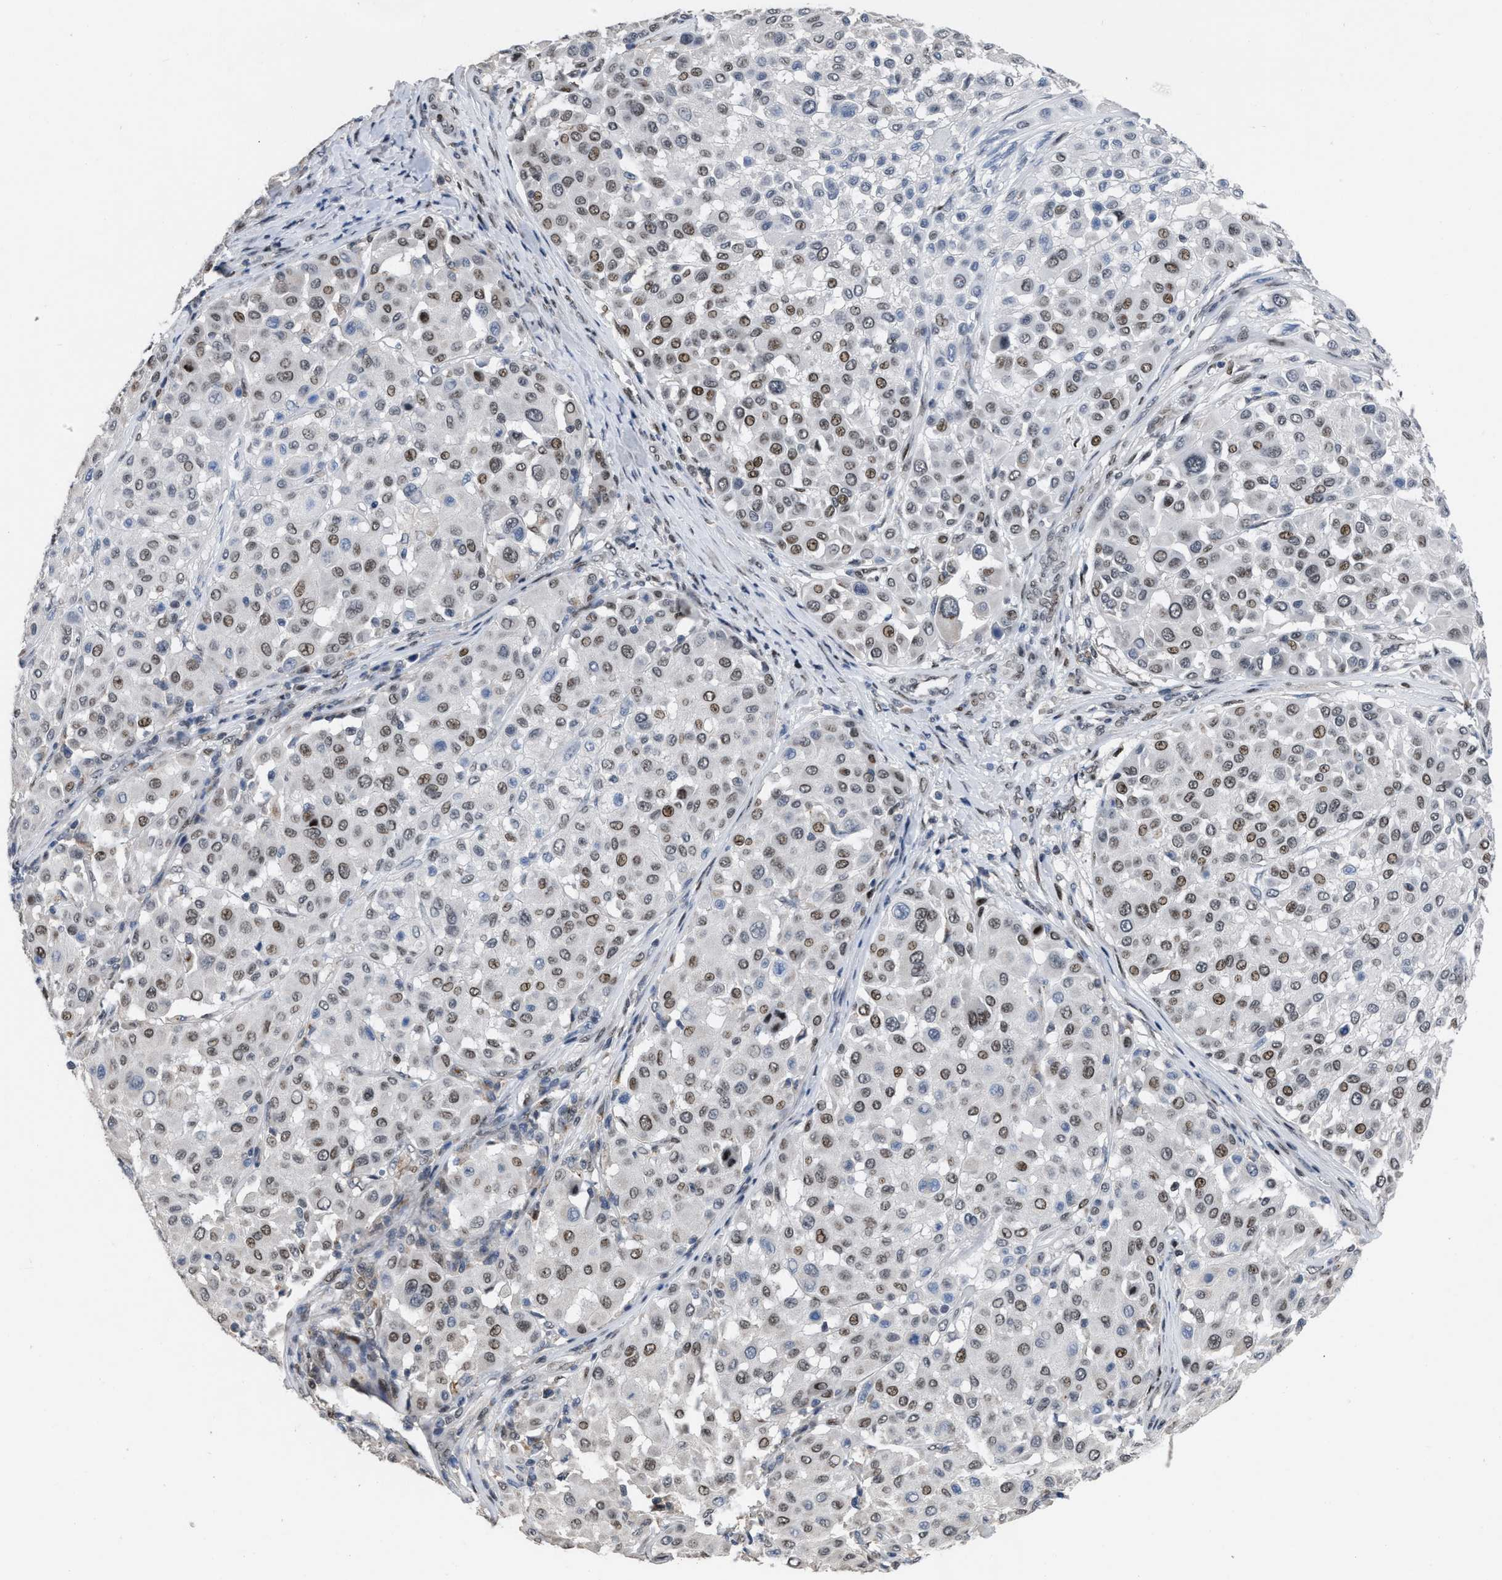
{"staining": {"intensity": "weak", "quantity": ">75%", "location": "nuclear"}, "tissue": "melanoma", "cell_type": "Tumor cells", "image_type": "cancer", "snomed": [{"axis": "morphology", "description": "Malignant melanoma, Metastatic site"}, {"axis": "topography", "description": "Soft tissue"}], "caption": "Immunohistochemical staining of human melanoma reveals weak nuclear protein staining in about >75% of tumor cells.", "gene": "SETDB1", "patient": {"sex": "male", "age": 41}}